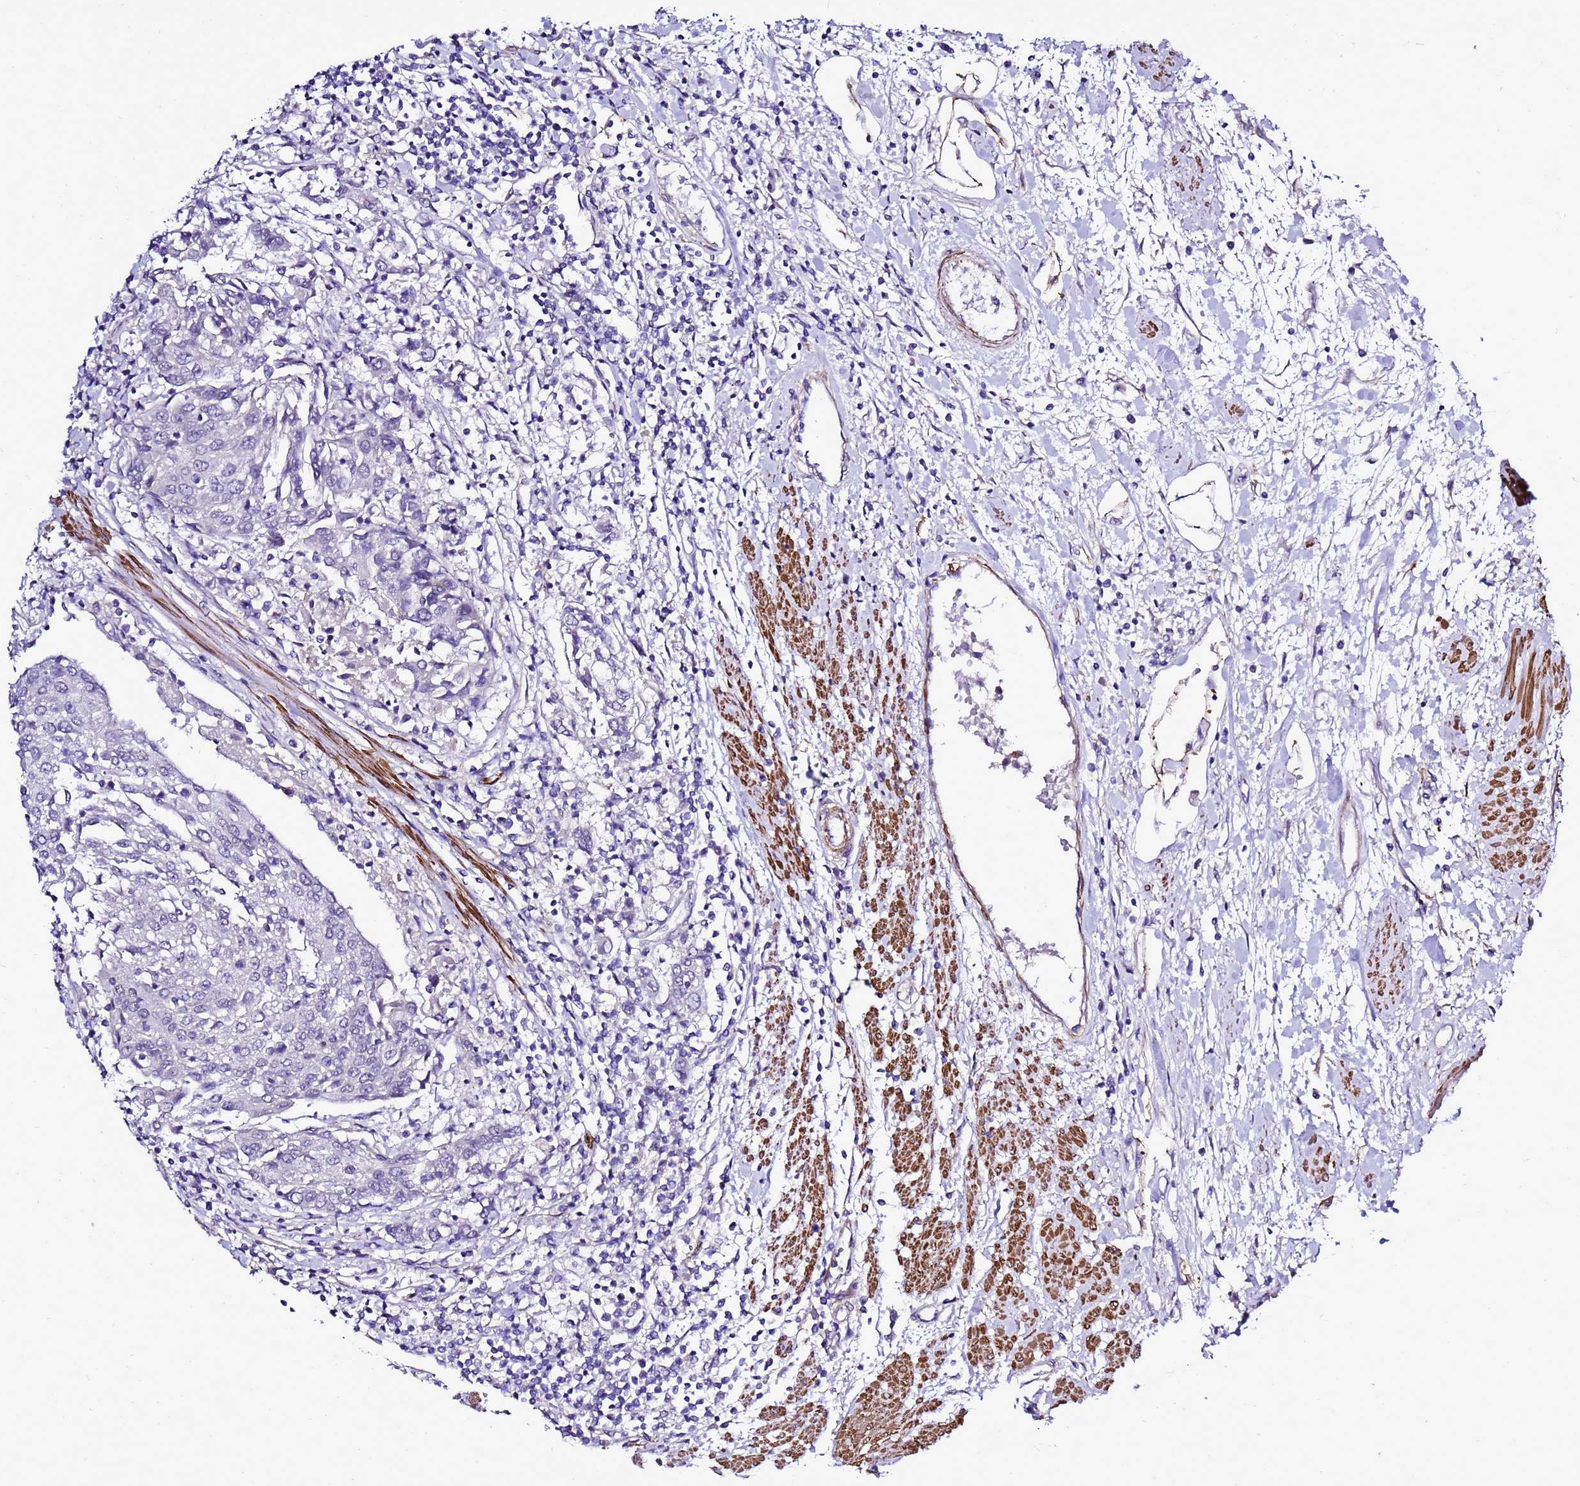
{"staining": {"intensity": "negative", "quantity": "none", "location": "none"}, "tissue": "urothelial cancer", "cell_type": "Tumor cells", "image_type": "cancer", "snomed": [{"axis": "morphology", "description": "Urothelial carcinoma, High grade"}, {"axis": "topography", "description": "Urinary bladder"}], "caption": "The micrograph demonstrates no staining of tumor cells in high-grade urothelial carcinoma.", "gene": "GZF1", "patient": {"sex": "female", "age": 85}}